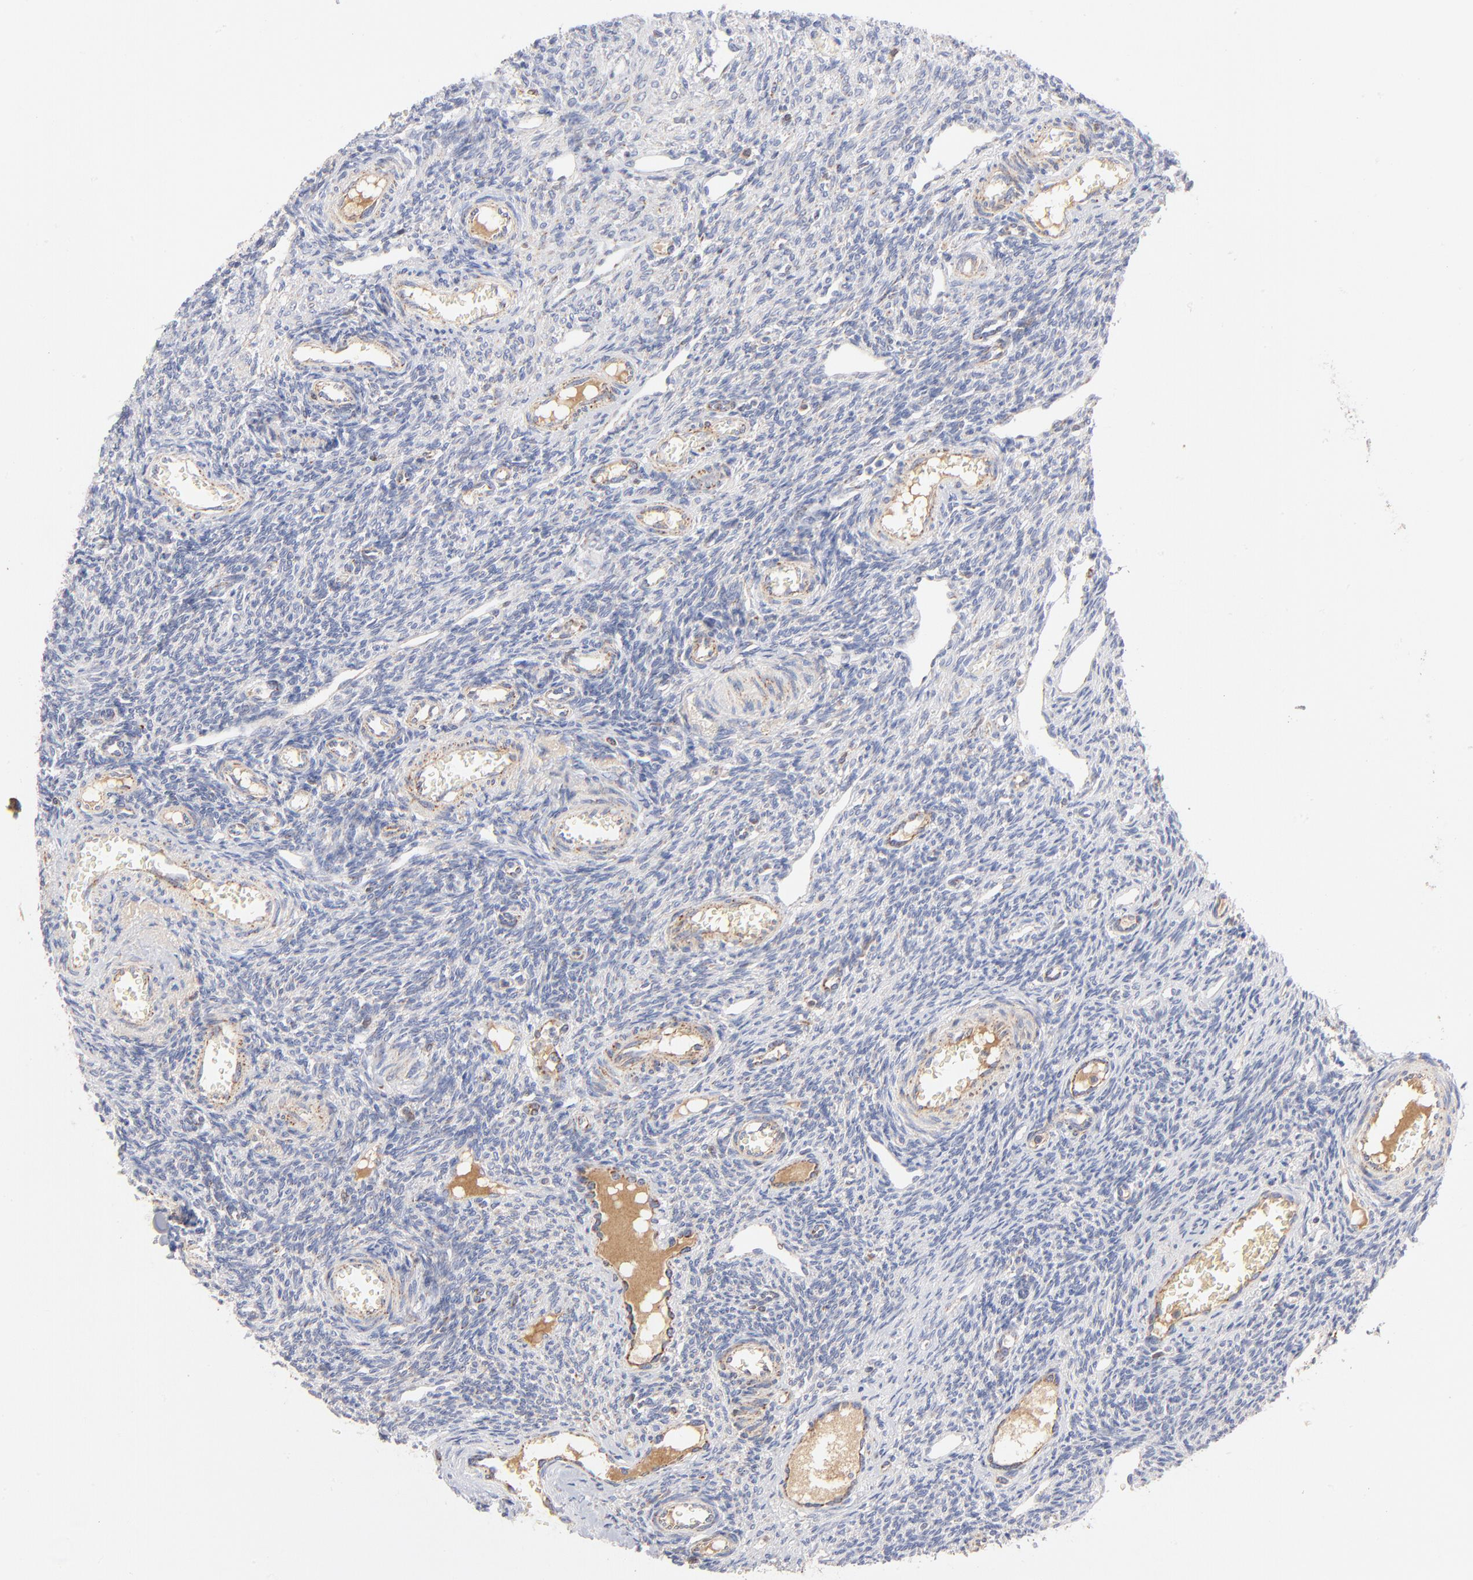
{"staining": {"intensity": "negative", "quantity": "none", "location": "none"}, "tissue": "ovary", "cell_type": "Ovarian stroma cells", "image_type": "normal", "snomed": [{"axis": "morphology", "description": "Normal tissue, NOS"}, {"axis": "topography", "description": "Ovary"}], "caption": "Immunohistochemistry of benign ovary exhibits no expression in ovarian stroma cells.", "gene": "DLAT", "patient": {"sex": "female", "age": 33}}